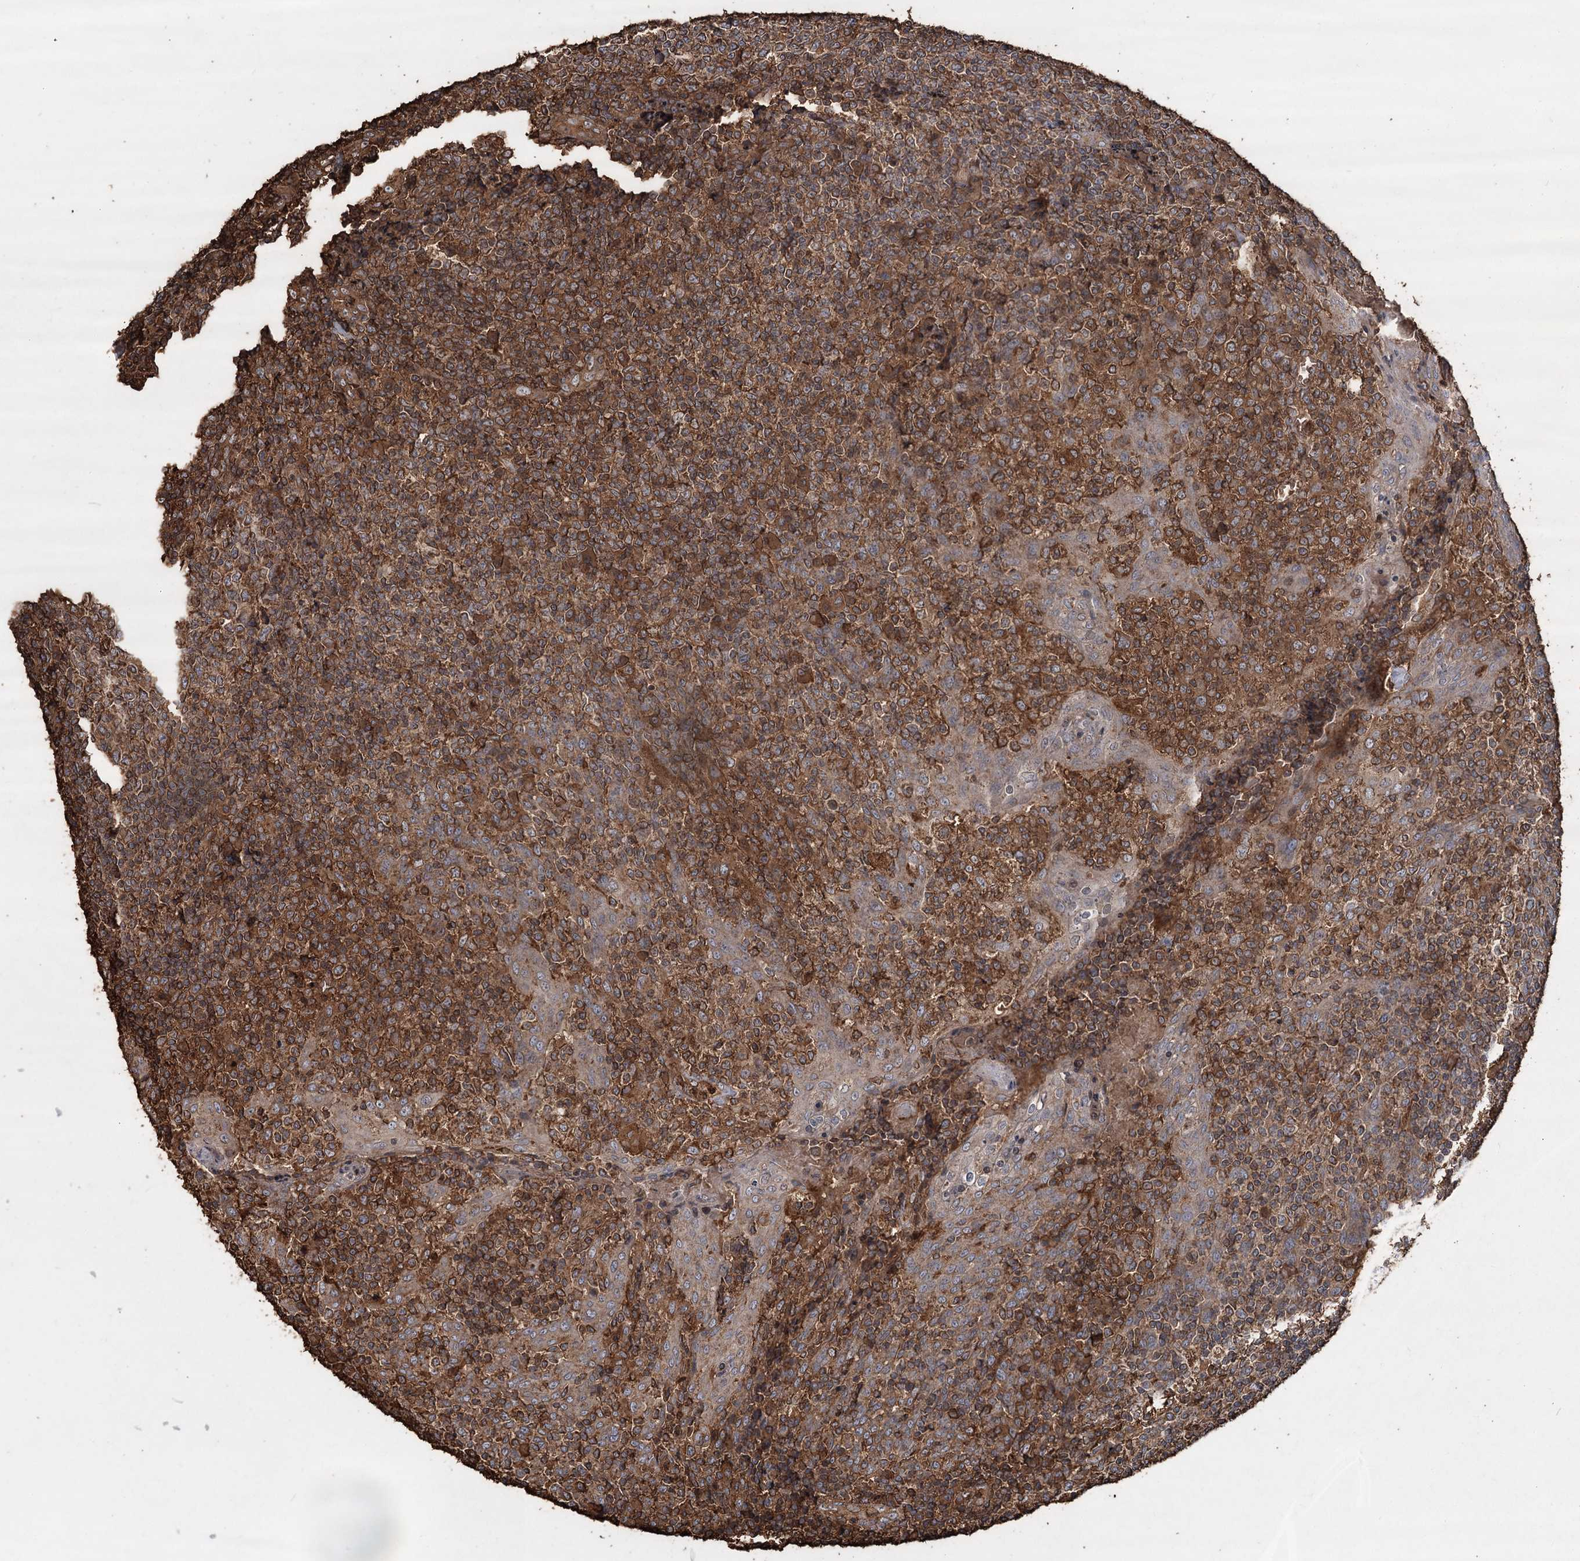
{"staining": {"intensity": "moderate", "quantity": ">75%", "location": "cytoplasmic/membranous"}, "tissue": "tonsil", "cell_type": "Germinal center cells", "image_type": "normal", "snomed": [{"axis": "morphology", "description": "Normal tissue, NOS"}, {"axis": "topography", "description": "Tonsil"}], "caption": "The histopathology image reveals staining of unremarkable tonsil, revealing moderate cytoplasmic/membranous protein staining (brown color) within germinal center cells.", "gene": "PIK3C2A", "patient": {"sex": "female", "age": 19}}